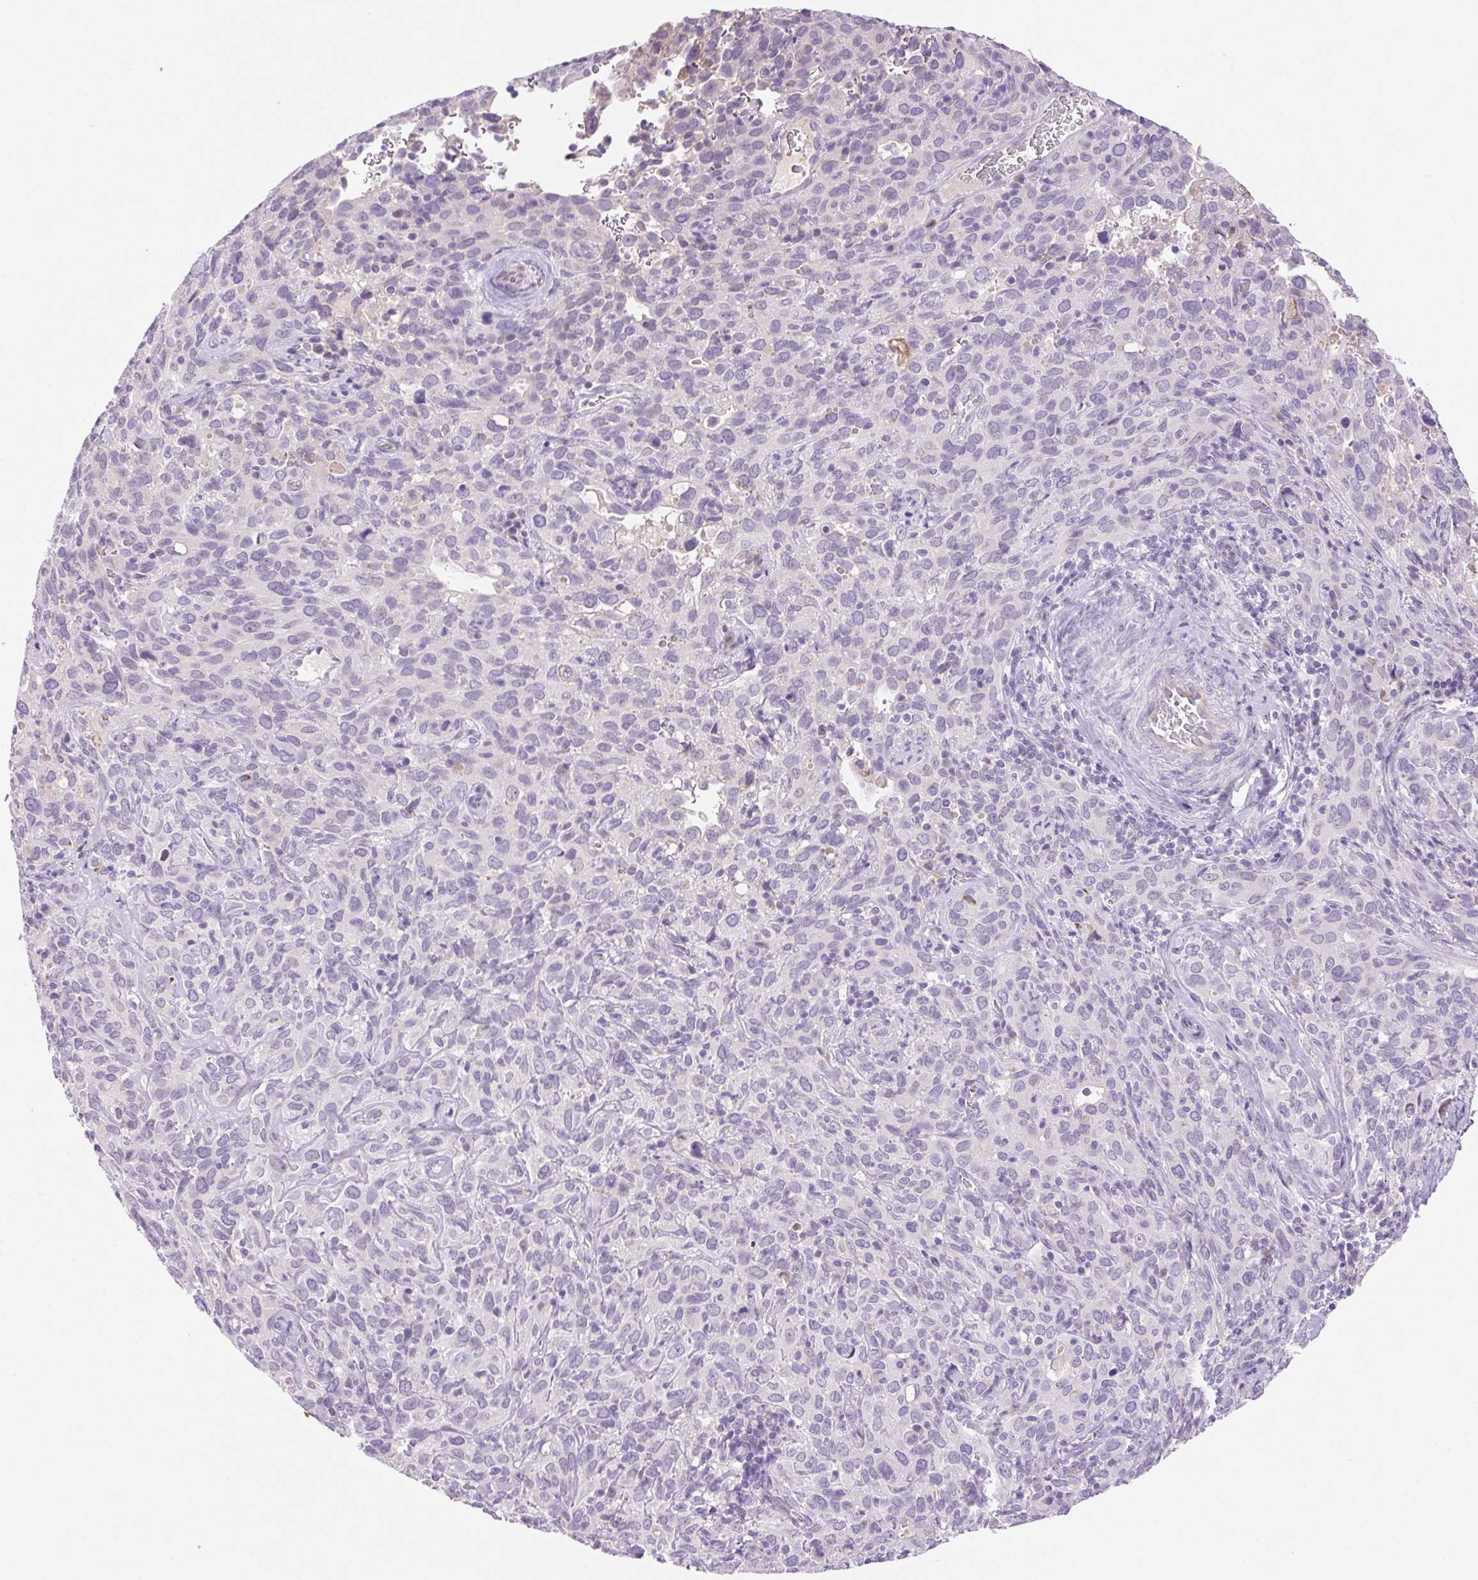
{"staining": {"intensity": "negative", "quantity": "none", "location": "none"}, "tissue": "cervical cancer", "cell_type": "Tumor cells", "image_type": "cancer", "snomed": [{"axis": "morphology", "description": "Normal tissue, NOS"}, {"axis": "morphology", "description": "Squamous cell carcinoma, NOS"}, {"axis": "topography", "description": "Cervix"}], "caption": "DAB immunohistochemical staining of human cervical cancer (squamous cell carcinoma) demonstrates no significant expression in tumor cells.", "gene": "ARHGAP11B", "patient": {"sex": "female", "age": 51}}